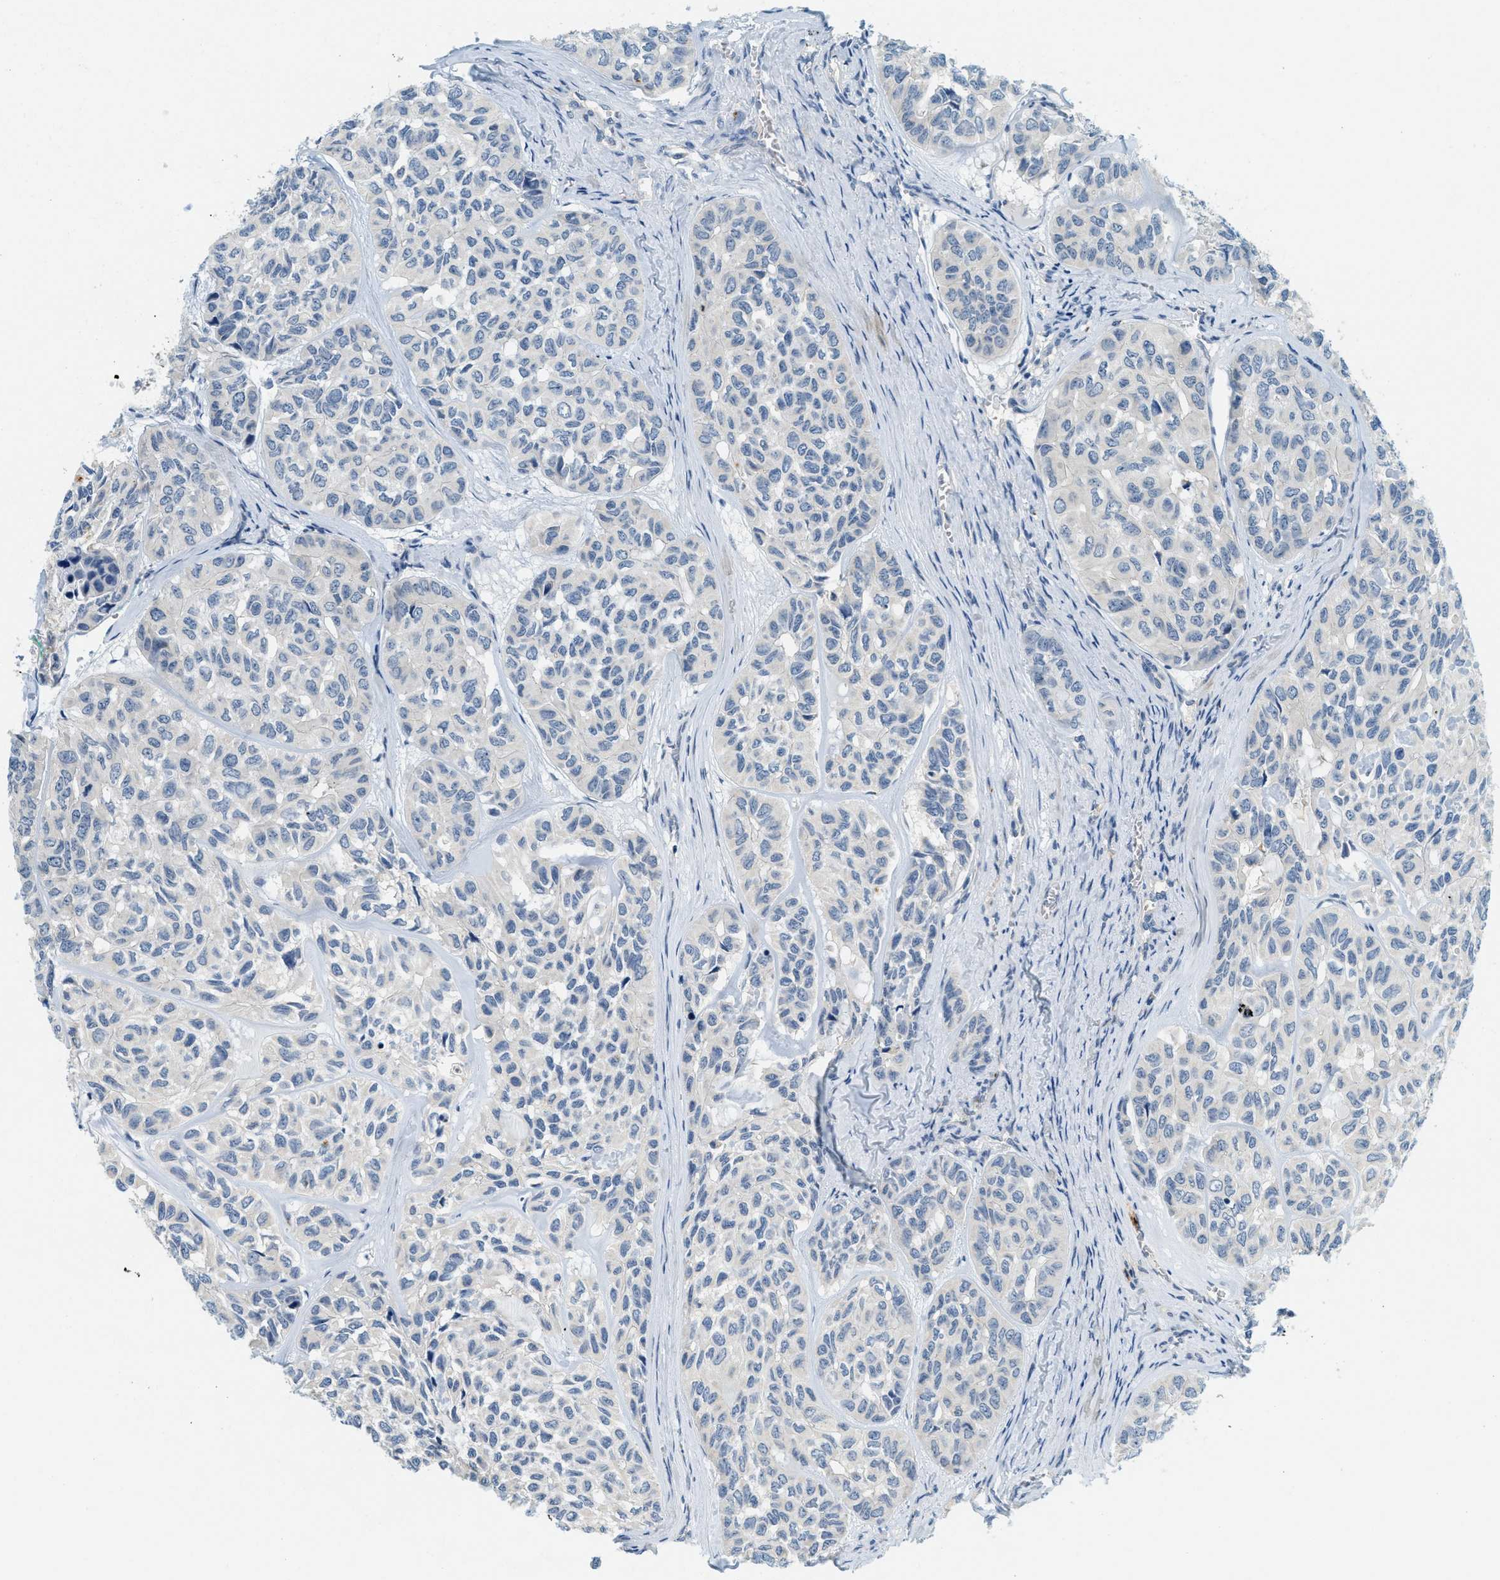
{"staining": {"intensity": "negative", "quantity": "none", "location": "none"}, "tissue": "head and neck cancer", "cell_type": "Tumor cells", "image_type": "cancer", "snomed": [{"axis": "morphology", "description": "Adenocarcinoma, NOS"}, {"axis": "topography", "description": "Salivary gland, NOS"}, {"axis": "topography", "description": "Head-Neck"}], "caption": "An image of human head and neck adenocarcinoma is negative for staining in tumor cells.", "gene": "RASGRP2", "patient": {"sex": "female", "age": 76}}